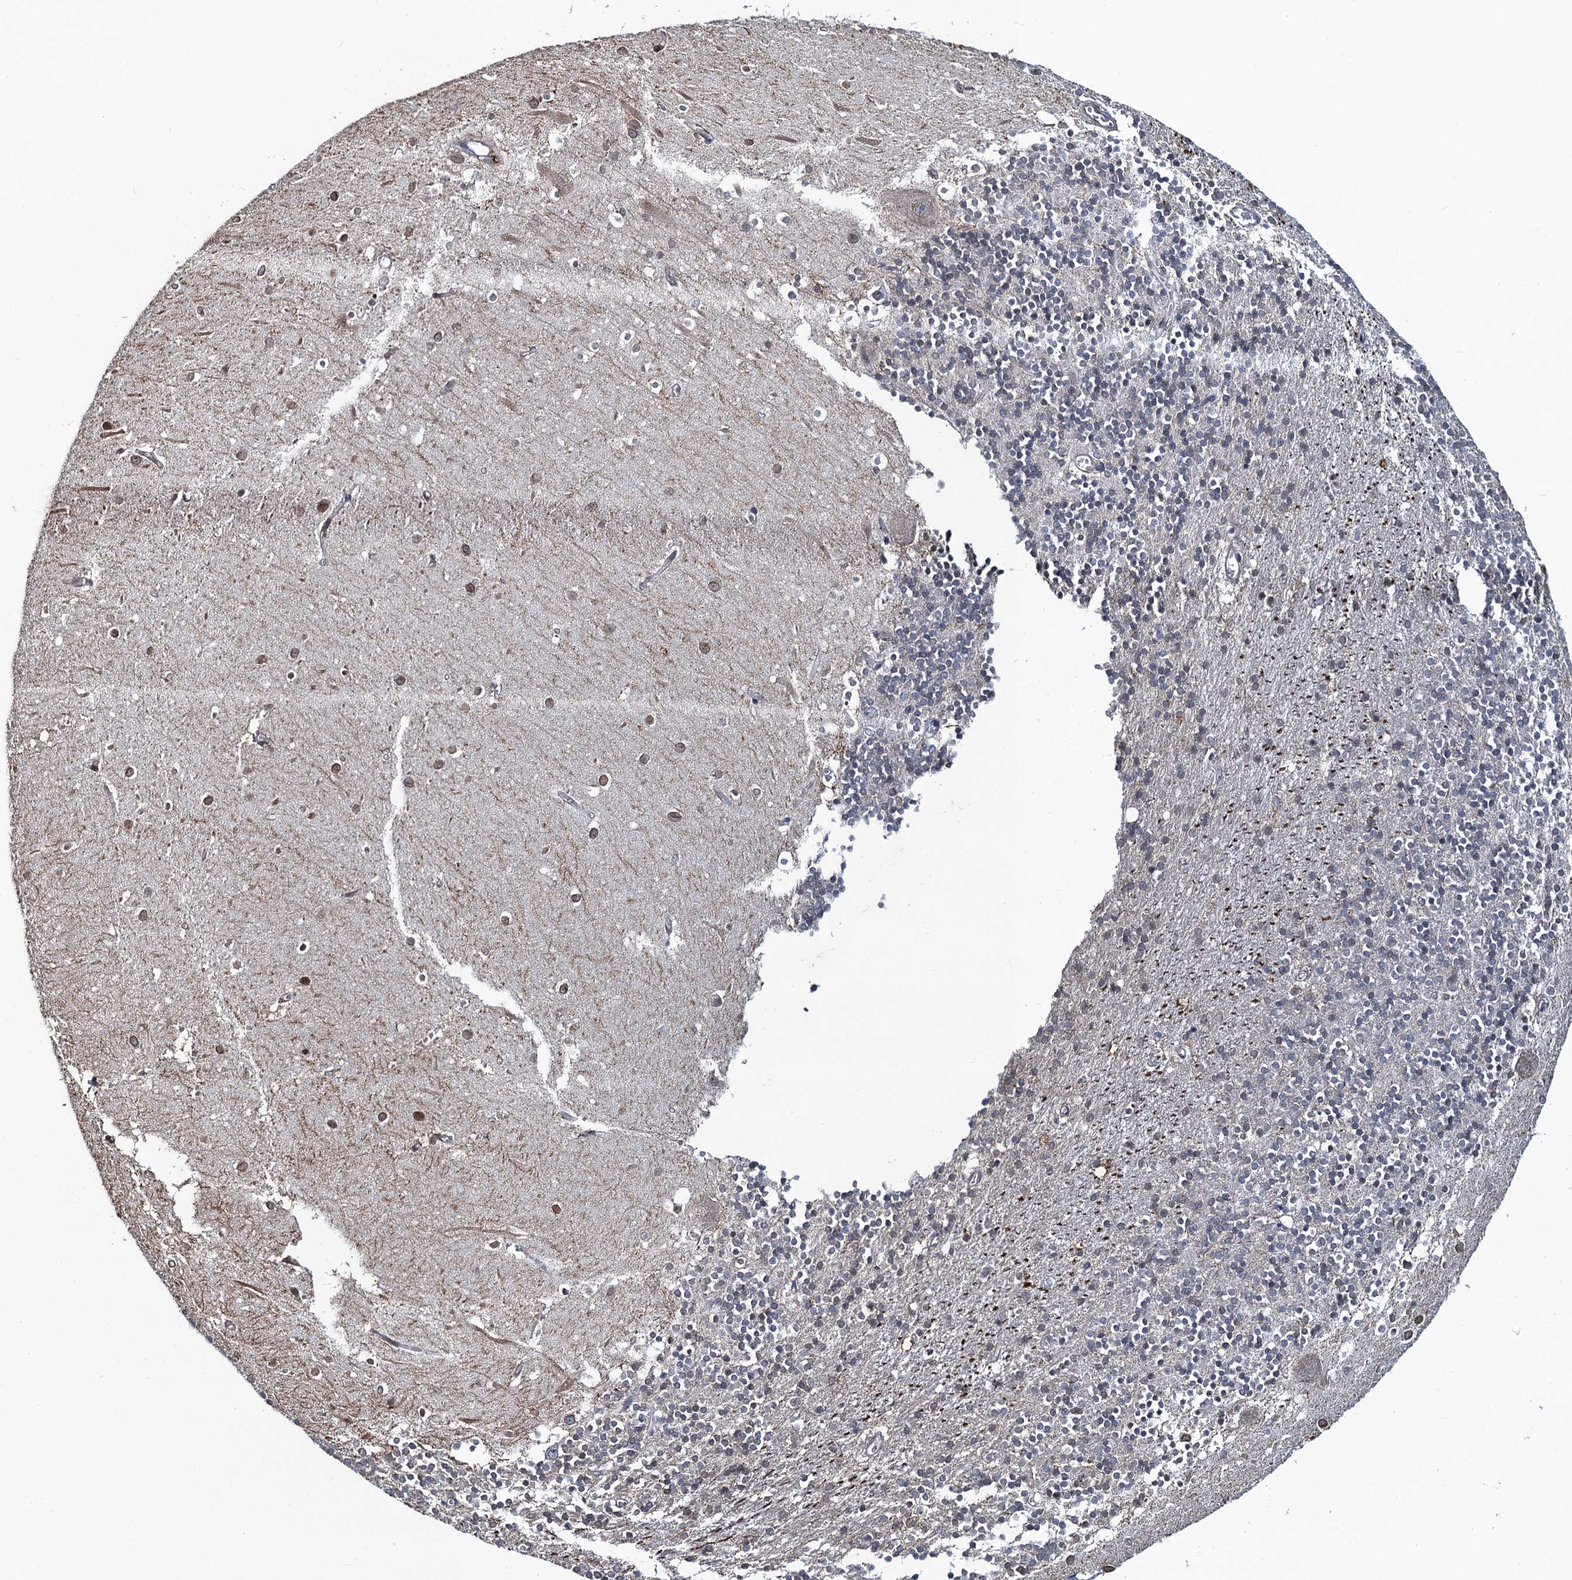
{"staining": {"intensity": "negative", "quantity": "none", "location": "none"}, "tissue": "cerebellum", "cell_type": "Cells in granular layer", "image_type": "normal", "snomed": [{"axis": "morphology", "description": "Normal tissue, NOS"}, {"axis": "topography", "description": "Cerebellum"}], "caption": "Immunohistochemistry micrograph of benign cerebellum: cerebellum stained with DAB (3,3'-diaminobenzidine) demonstrates no significant protein staining in cells in granular layer. Nuclei are stained in blue.", "gene": "TOX3", "patient": {"sex": "male", "age": 54}}